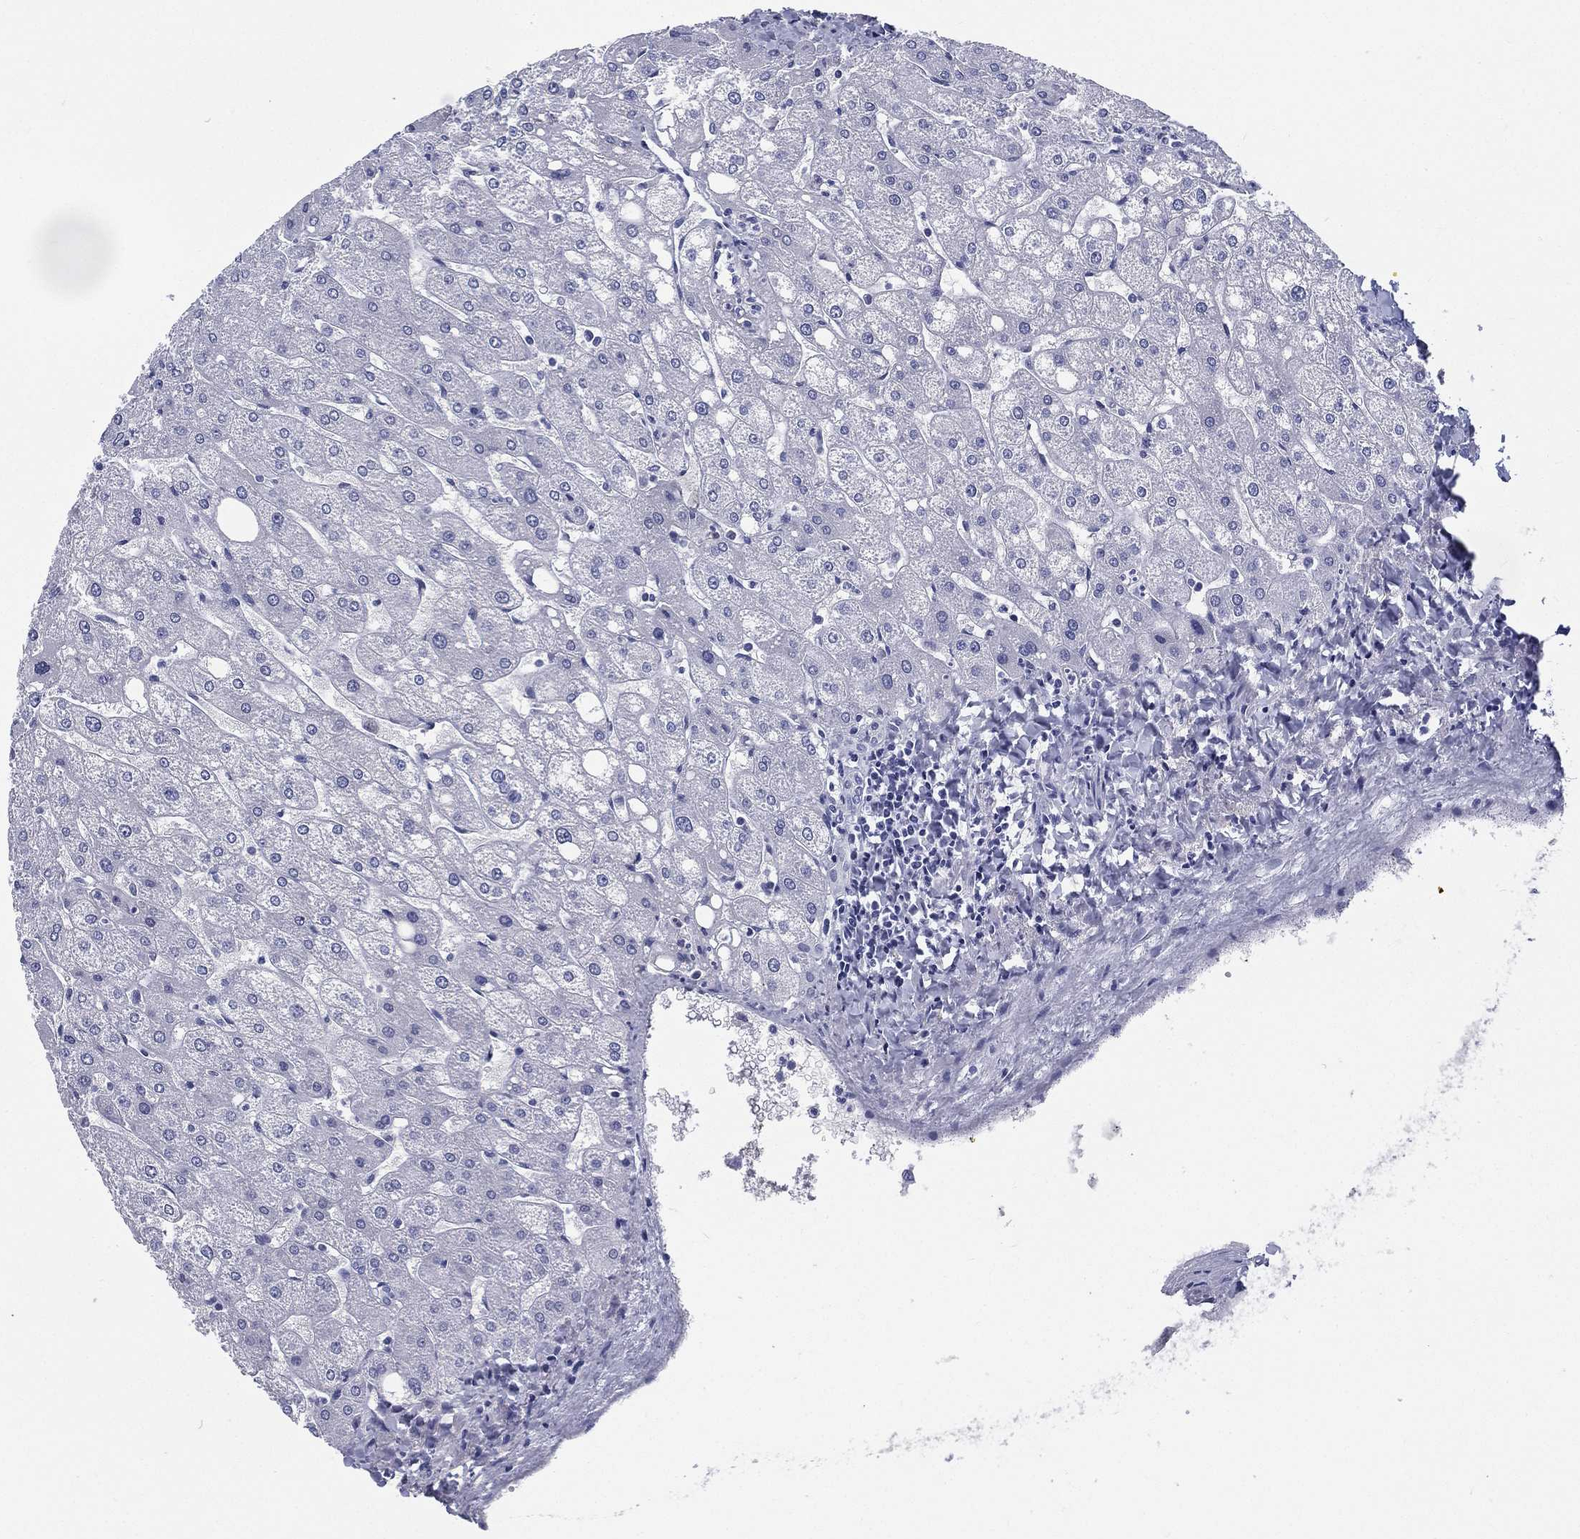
{"staining": {"intensity": "negative", "quantity": "none", "location": "none"}, "tissue": "liver", "cell_type": "Cholangiocytes", "image_type": "normal", "snomed": [{"axis": "morphology", "description": "Normal tissue, NOS"}, {"axis": "topography", "description": "Liver"}], "caption": "There is no significant expression in cholangiocytes of liver. (DAB immunohistochemistry, high magnification).", "gene": "RSPH4A", "patient": {"sex": "male", "age": 67}}